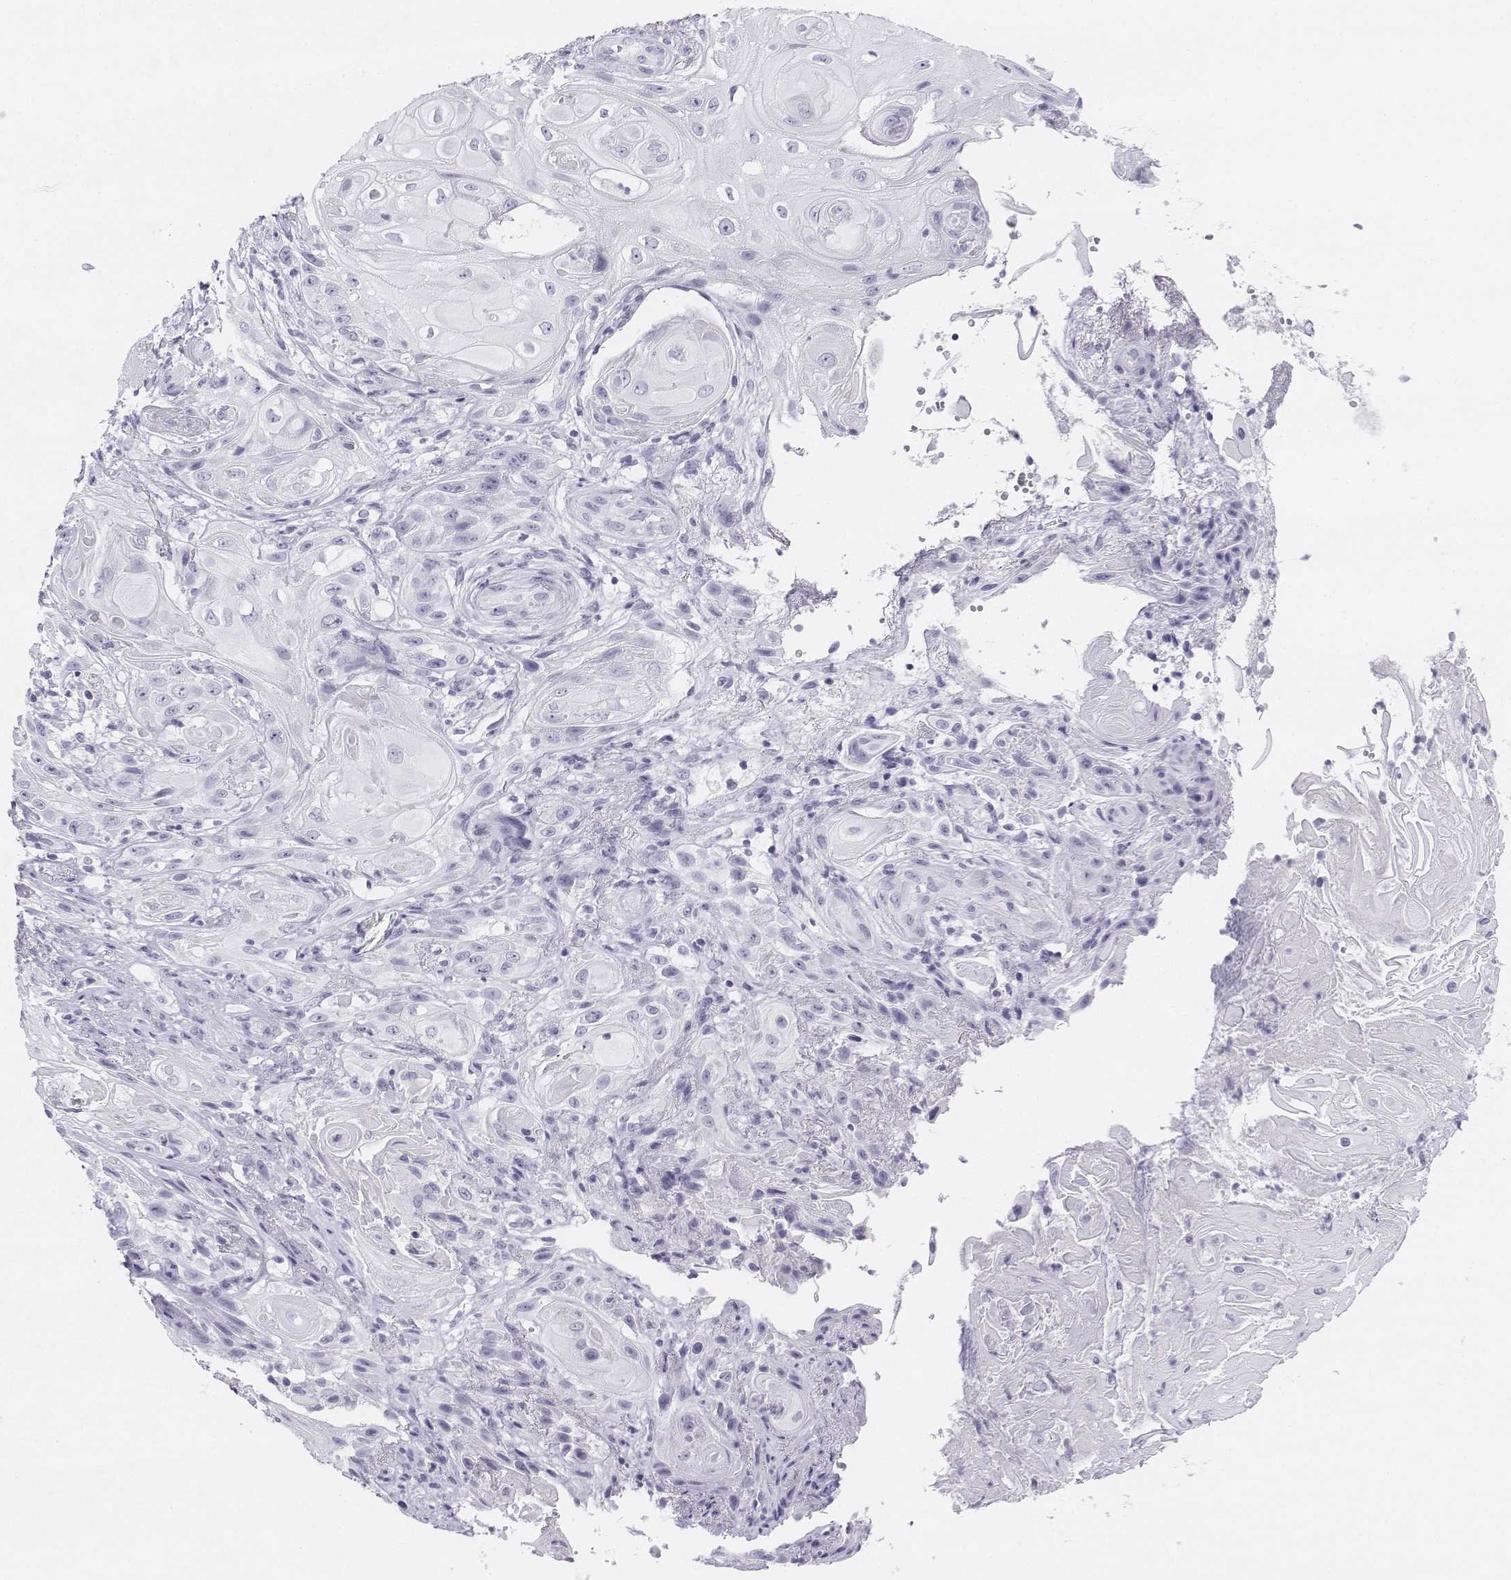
{"staining": {"intensity": "negative", "quantity": "none", "location": "none"}, "tissue": "skin cancer", "cell_type": "Tumor cells", "image_type": "cancer", "snomed": [{"axis": "morphology", "description": "Squamous cell carcinoma, NOS"}, {"axis": "topography", "description": "Skin"}], "caption": "This is an immunohistochemistry (IHC) photomicrograph of human squamous cell carcinoma (skin). There is no positivity in tumor cells.", "gene": "UCN2", "patient": {"sex": "male", "age": 62}}